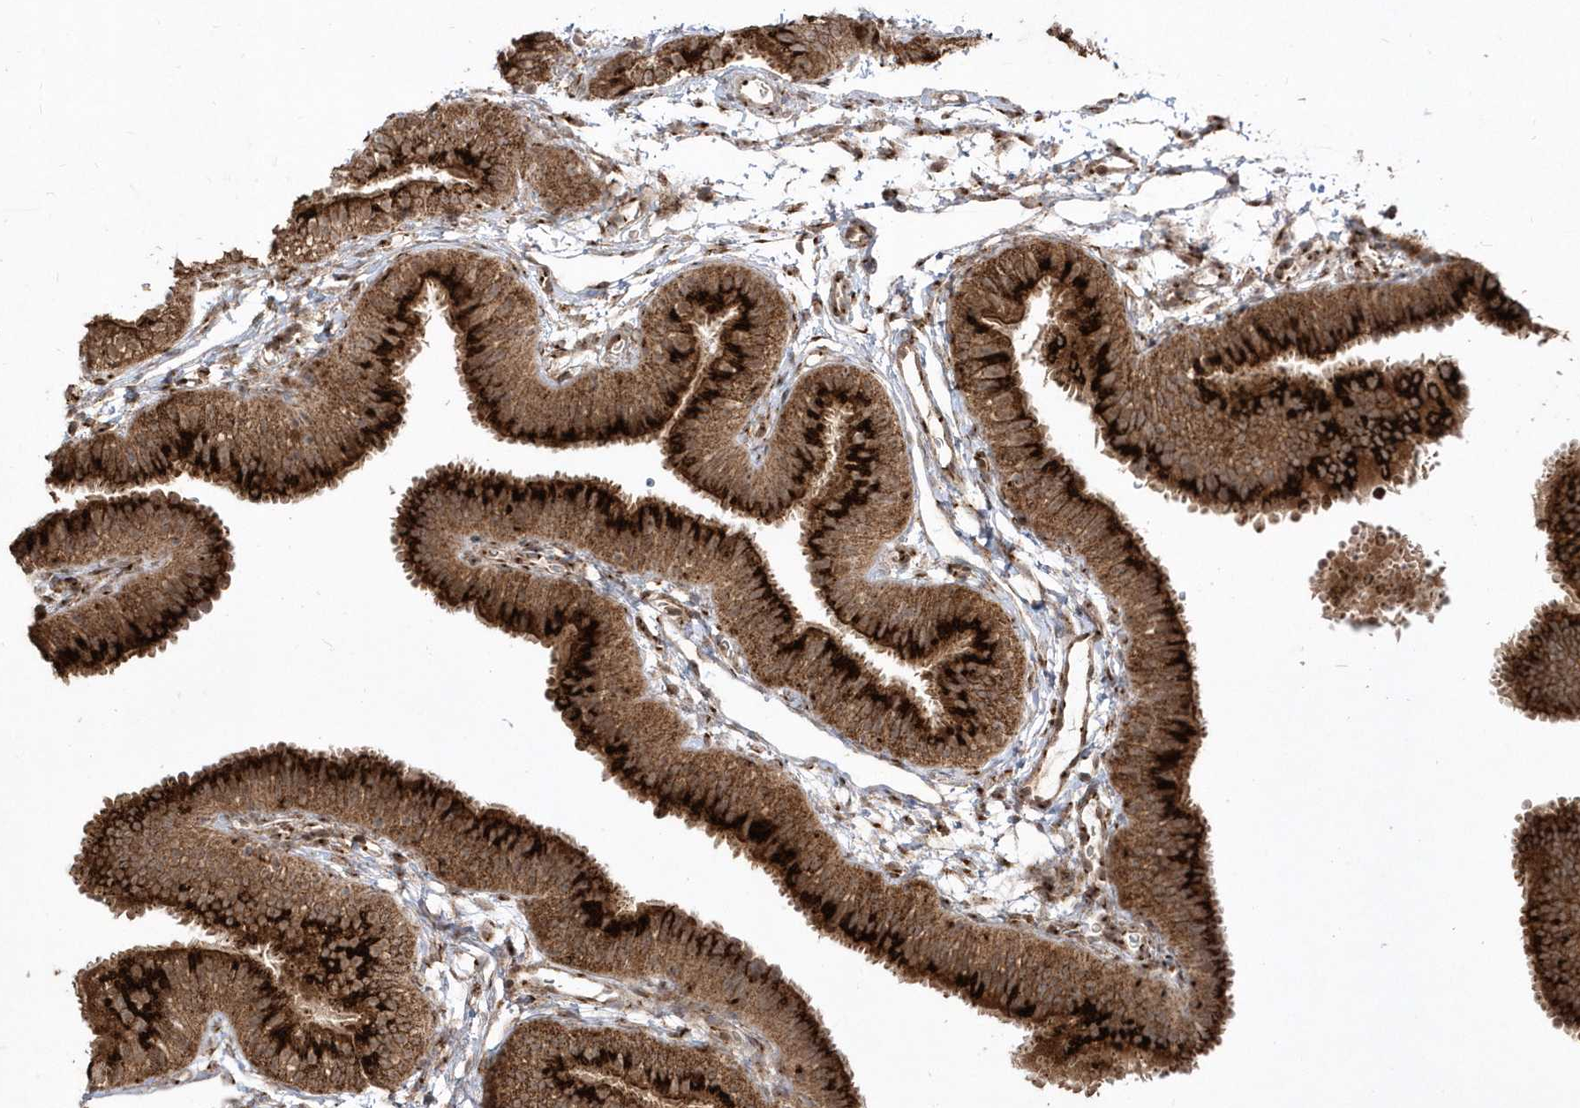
{"staining": {"intensity": "strong", "quantity": "25%-75%", "location": "cytoplasmic/membranous"}, "tissue": "fallopian tube", "cell_type": "Glandular cells", "image_type": "normal", "snomed": [{"axis": "morphology", "description": "Normal tissue, NOS"}, {"axis": "topography", "description": "Fallopian tube"}], "caption": "DAB (3,3'-diaminobenzidine) immunohistochemical staining of benign fallopian tube shows strong cytoplasmic/membranous protein expression in approximately 25%-75% of glandular cells. The protein of interest is stained brown, and the nuclei are stained in blue (DAB (3,3'-diaminobenzidine) IHC with brightfield microscopy, high magnification).", "gene": "EPC2", "patient": {"sex": "female", "age": 35}}